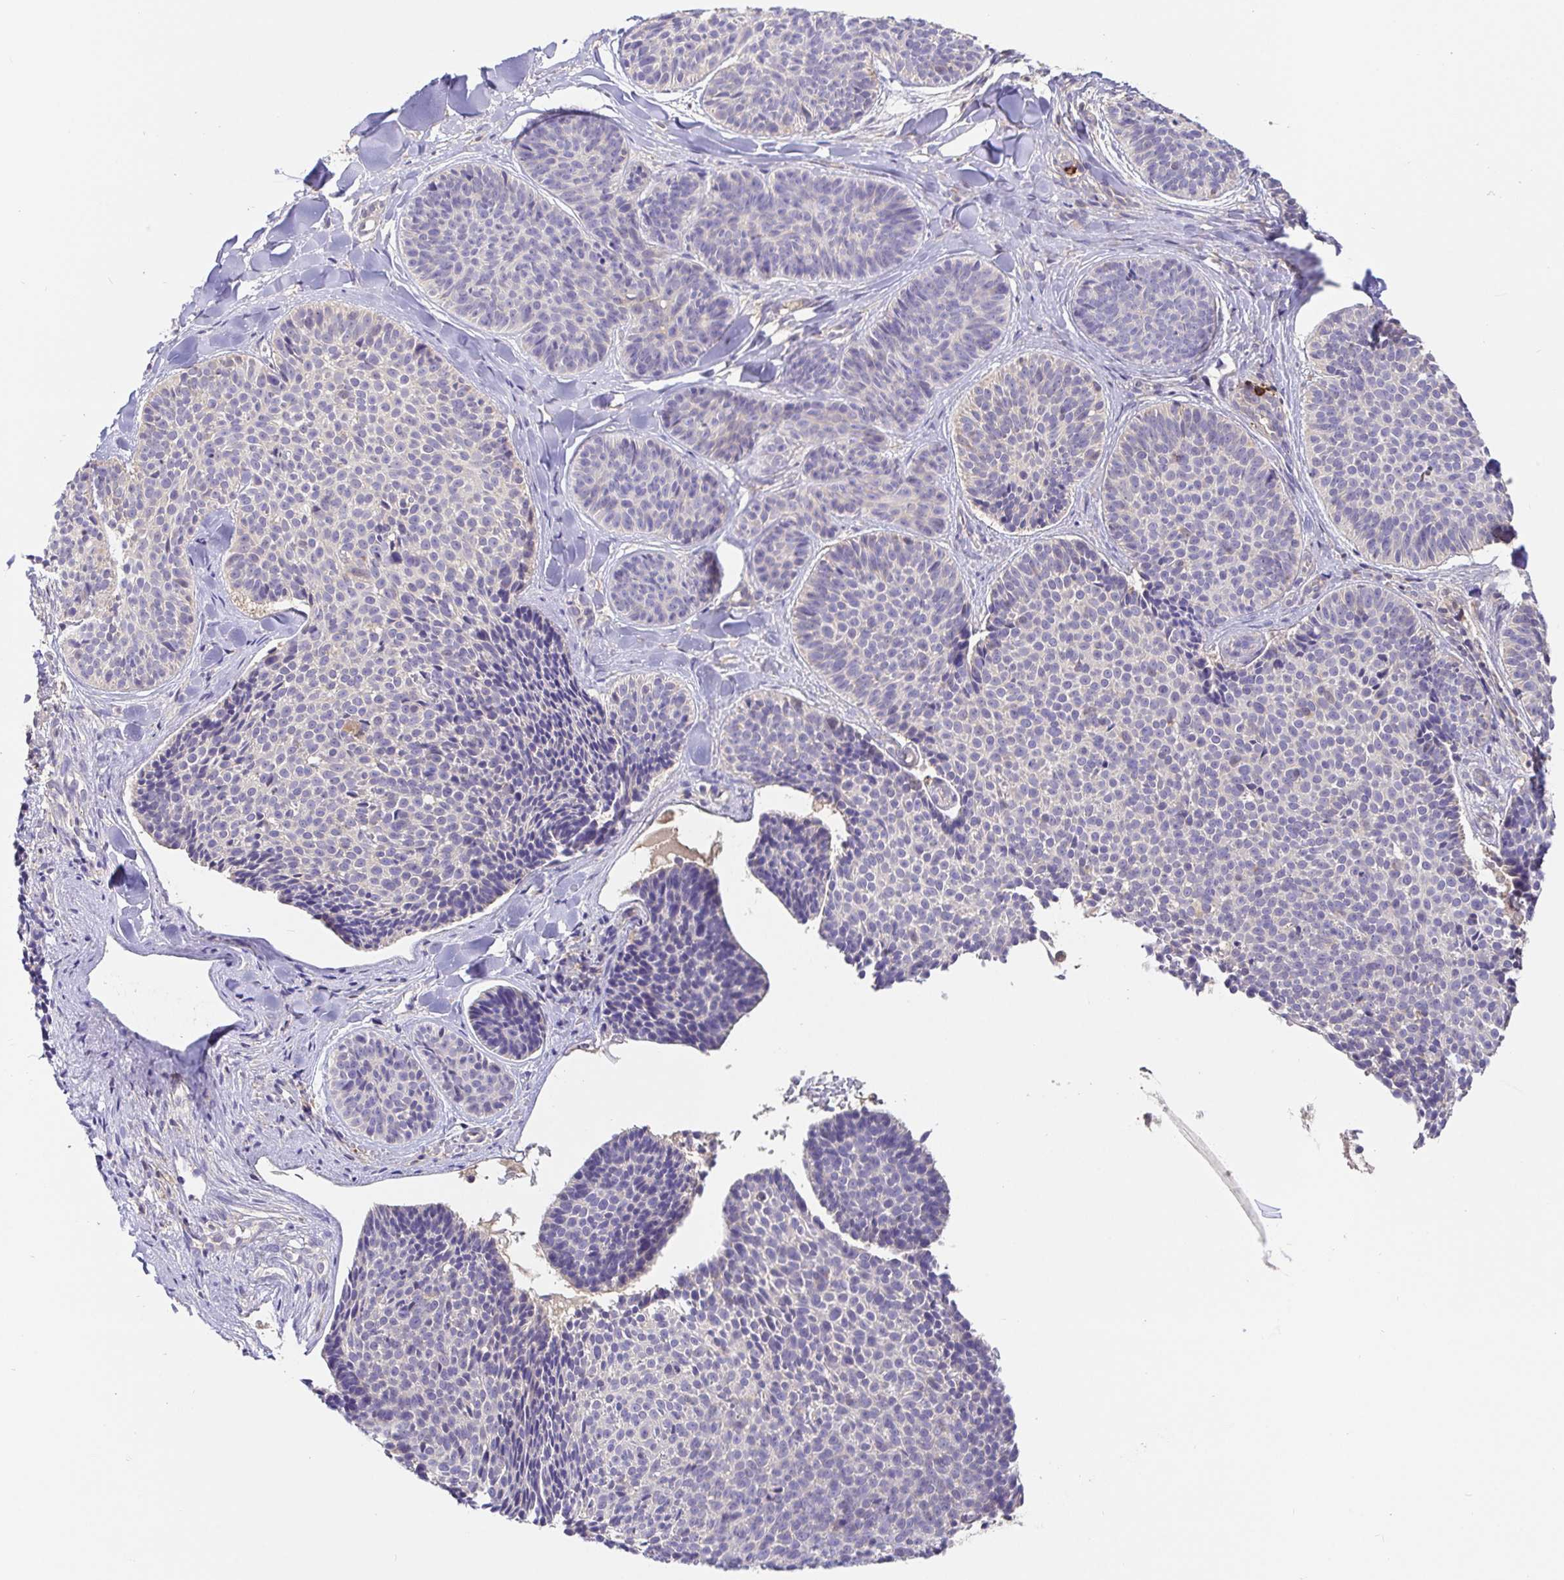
{"staining": {"intensity": "negative", "quantity": "none", "location": "none"}, "tissue": "skin cancer", "cell_type": "Tumor cells", "image_type": "cancer", "snomed": [{"axis": "morphology", "description": "Basal cell carcinoma"}, {"axis": "topography", "description": "Skin"}], "caption": "The histopathology image displays no staining of tumor cells in basal cell carcinoma (skin).", "gene": "HAGH", "patient": {"sex": "male", "age": 82}}